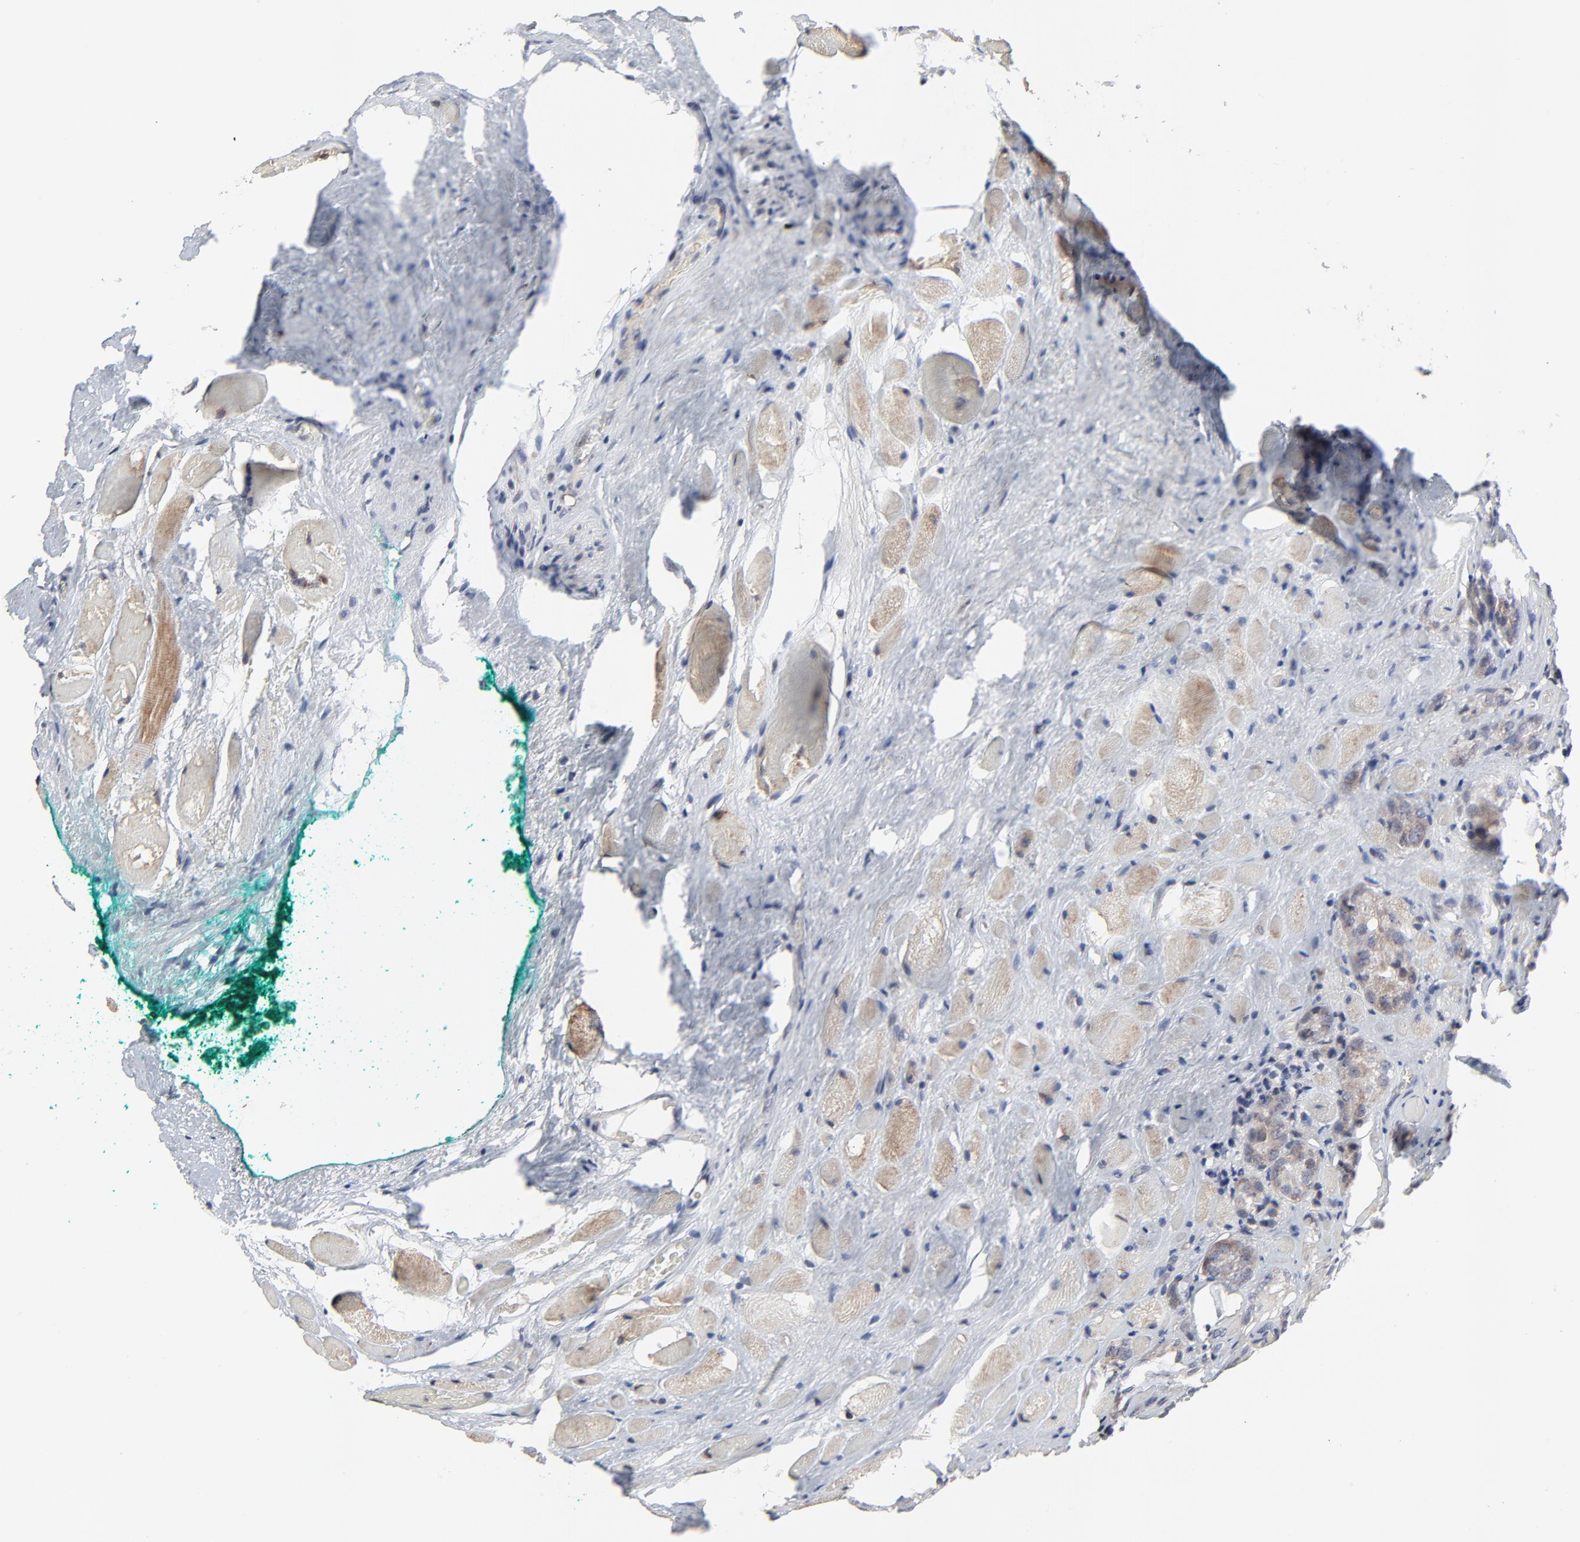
{"staining": {"intensity": "negative", "quantity": "none", "location": "none"}, "tissue": "prostate cancer", "cell_type": "Tumor cells", "image_type": "cancer", "snomed": [{"axis": "morphology", "description": "Adenocarcinoma, Medium grade"}, {"axis": "topography", "description": "Prostate"}], "caption": "Prostate cancer (adenocarcinoma (medium-grade)) was stained to show a protein in brown. There is no significant staining in tumor cells.", "gene": "NLGN3", "patient": {"sex": "male", "age": 60}}